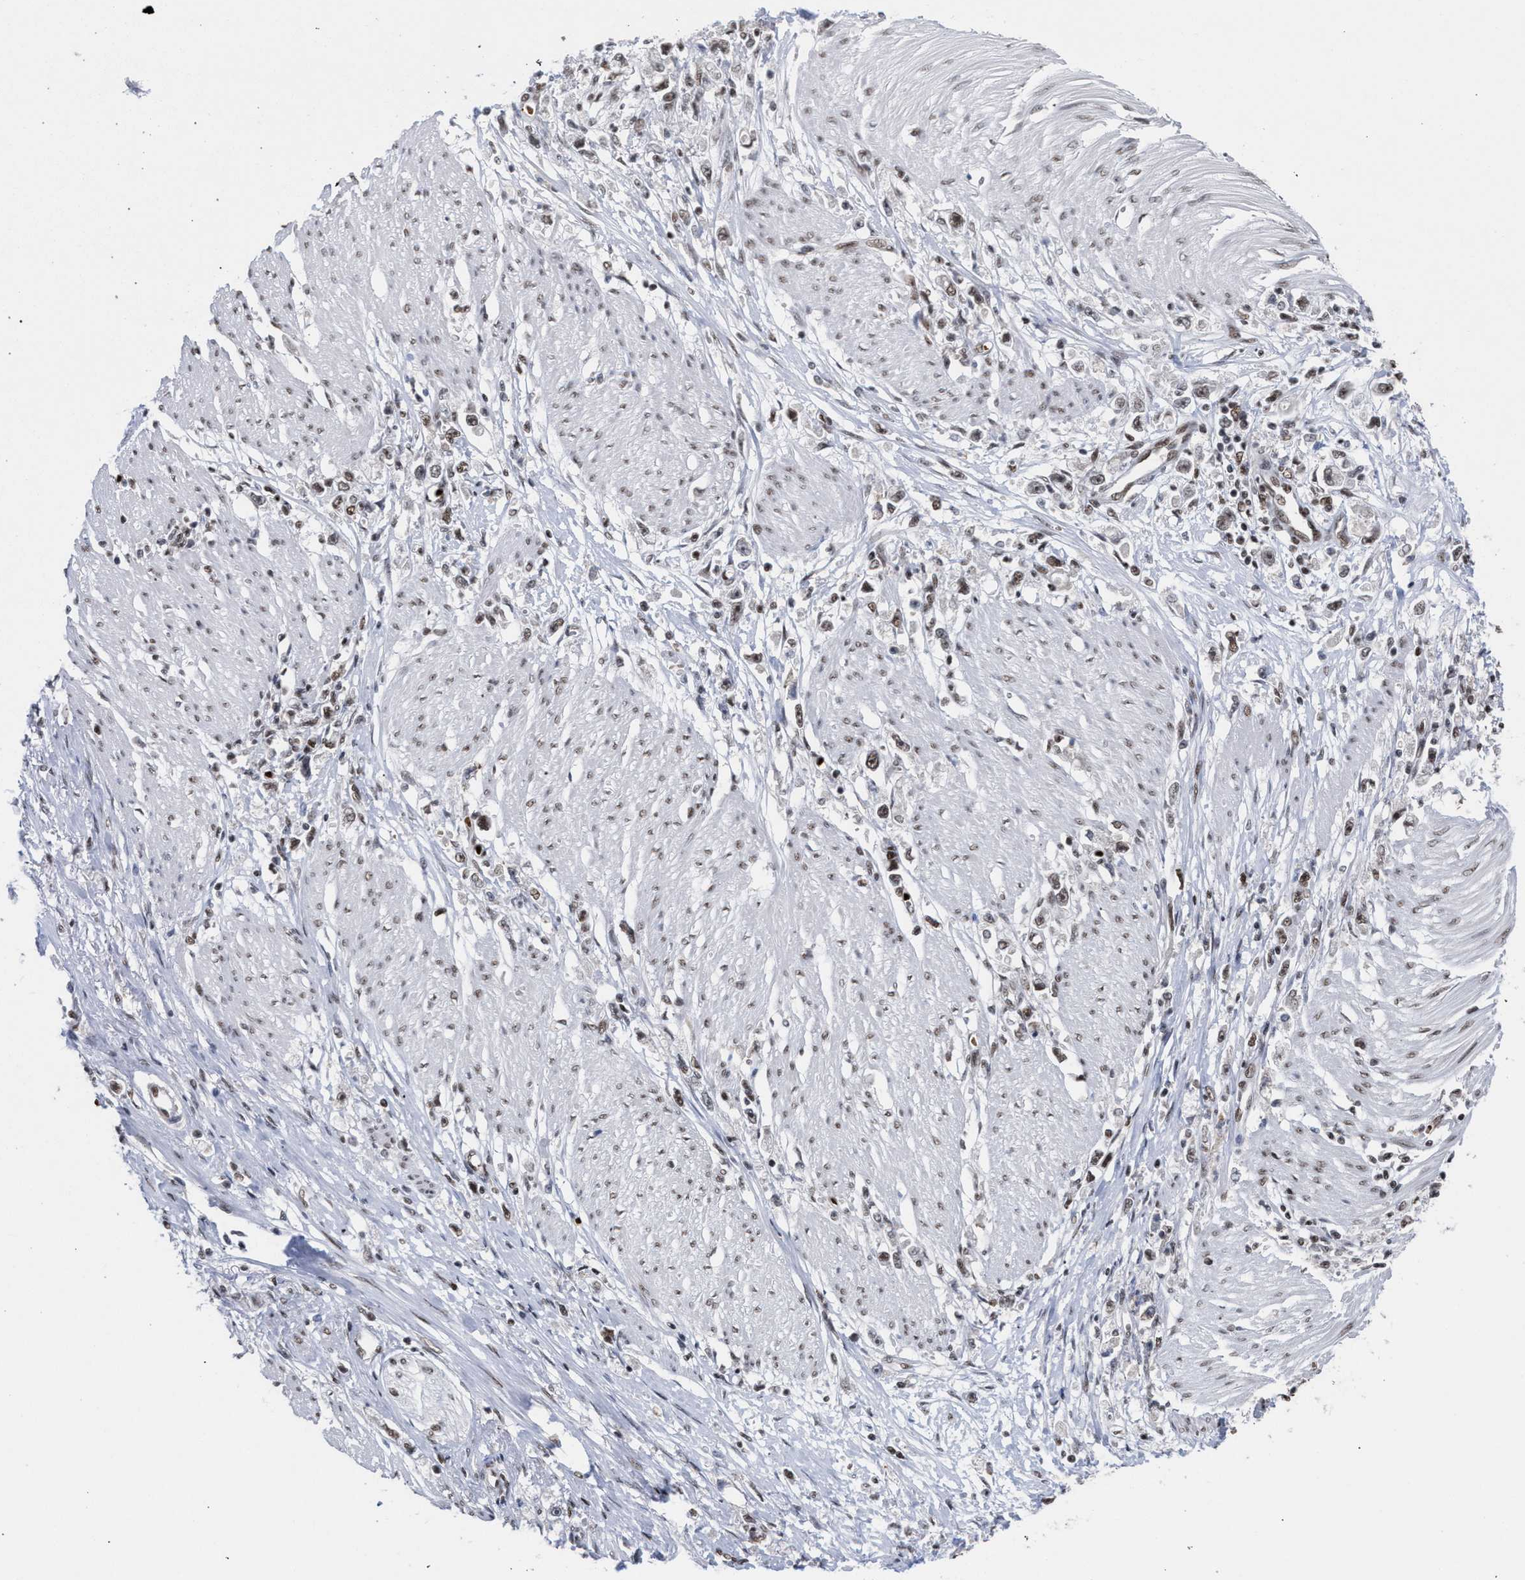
{"staining": {"intensity": "weak", "quantity": ">75%", "location": "nuclear"}, "tissue": "stomach cancer", "cell_type": "Tumor cells", "image_type": "cancer", "snomed": [{"axis": "morphology", "description": "Adenocarcinoma, NOS"}, {"axis": "topography", "description": "Stomach"}], "caption": "Stomach cancer (adenocarcinoma) tissue displays weak nuclear expression in about >75% of tumor cells", "gene": "SCAF4", "patient": {"sex": "female", "age": 59}}